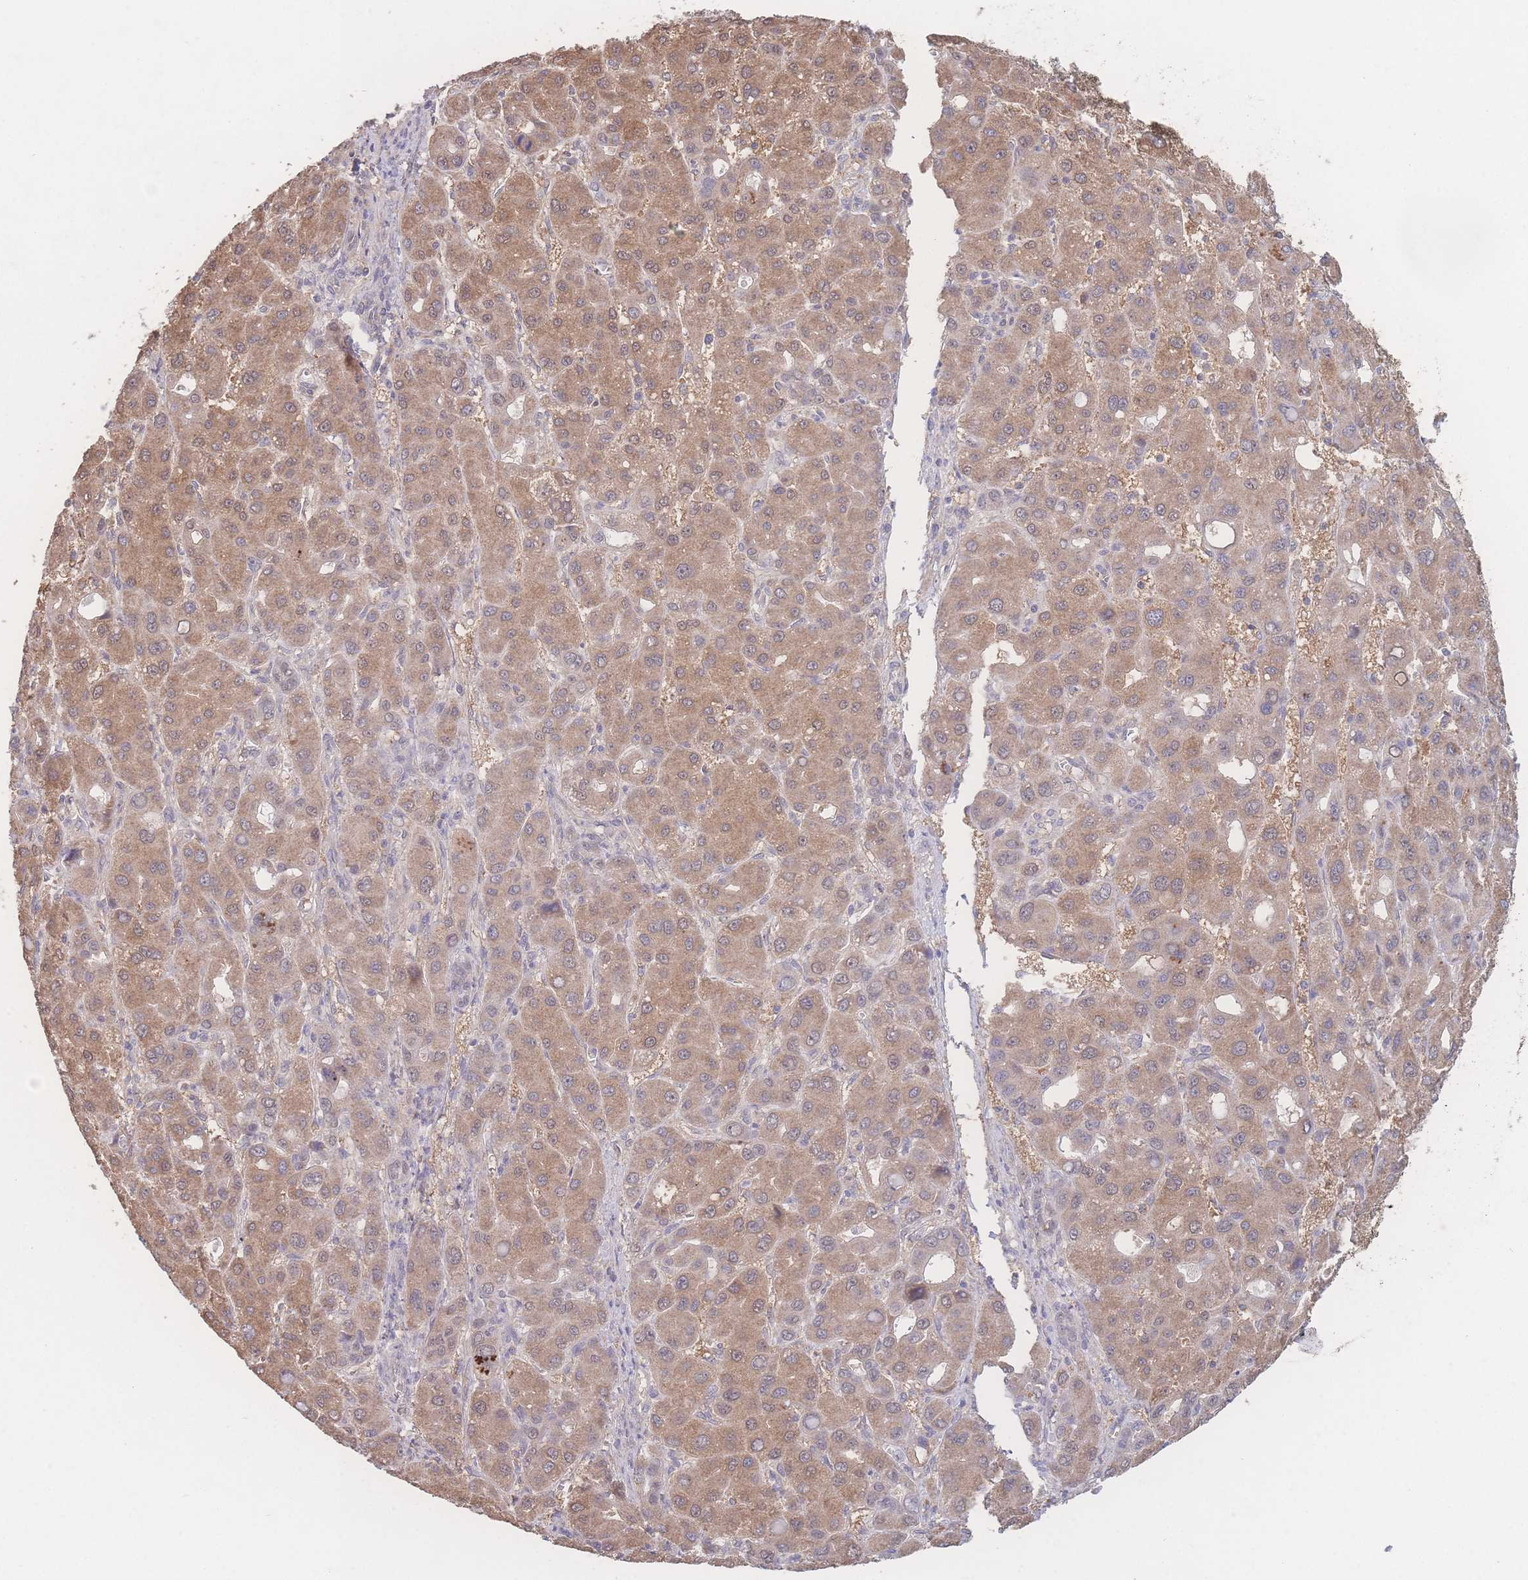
{"staining": {"intensity": "moderate", "quantity": ">75%", "location": "cytoplasmic/membranous"}, "tissue": "liver cancer", "cell_type": "Tumor cells", "image_type": "cancer", "snomed": [{"axis": "morphology", "description": "Carcinoma, Hepatocellular, NOS"}, {"axis": "topography", "description": "Liver"}], "caption": "This photomicrograph shows hepatocellular carcinoma (liver) stained with IHC to label a protein in brown. The cytoplasmic/membranous of tumor cells show moderate positivity for the protein. Nuclei are counter-stained blue.", "gene": "GIPR", "patient": {"sex": "male", "age": 55}}